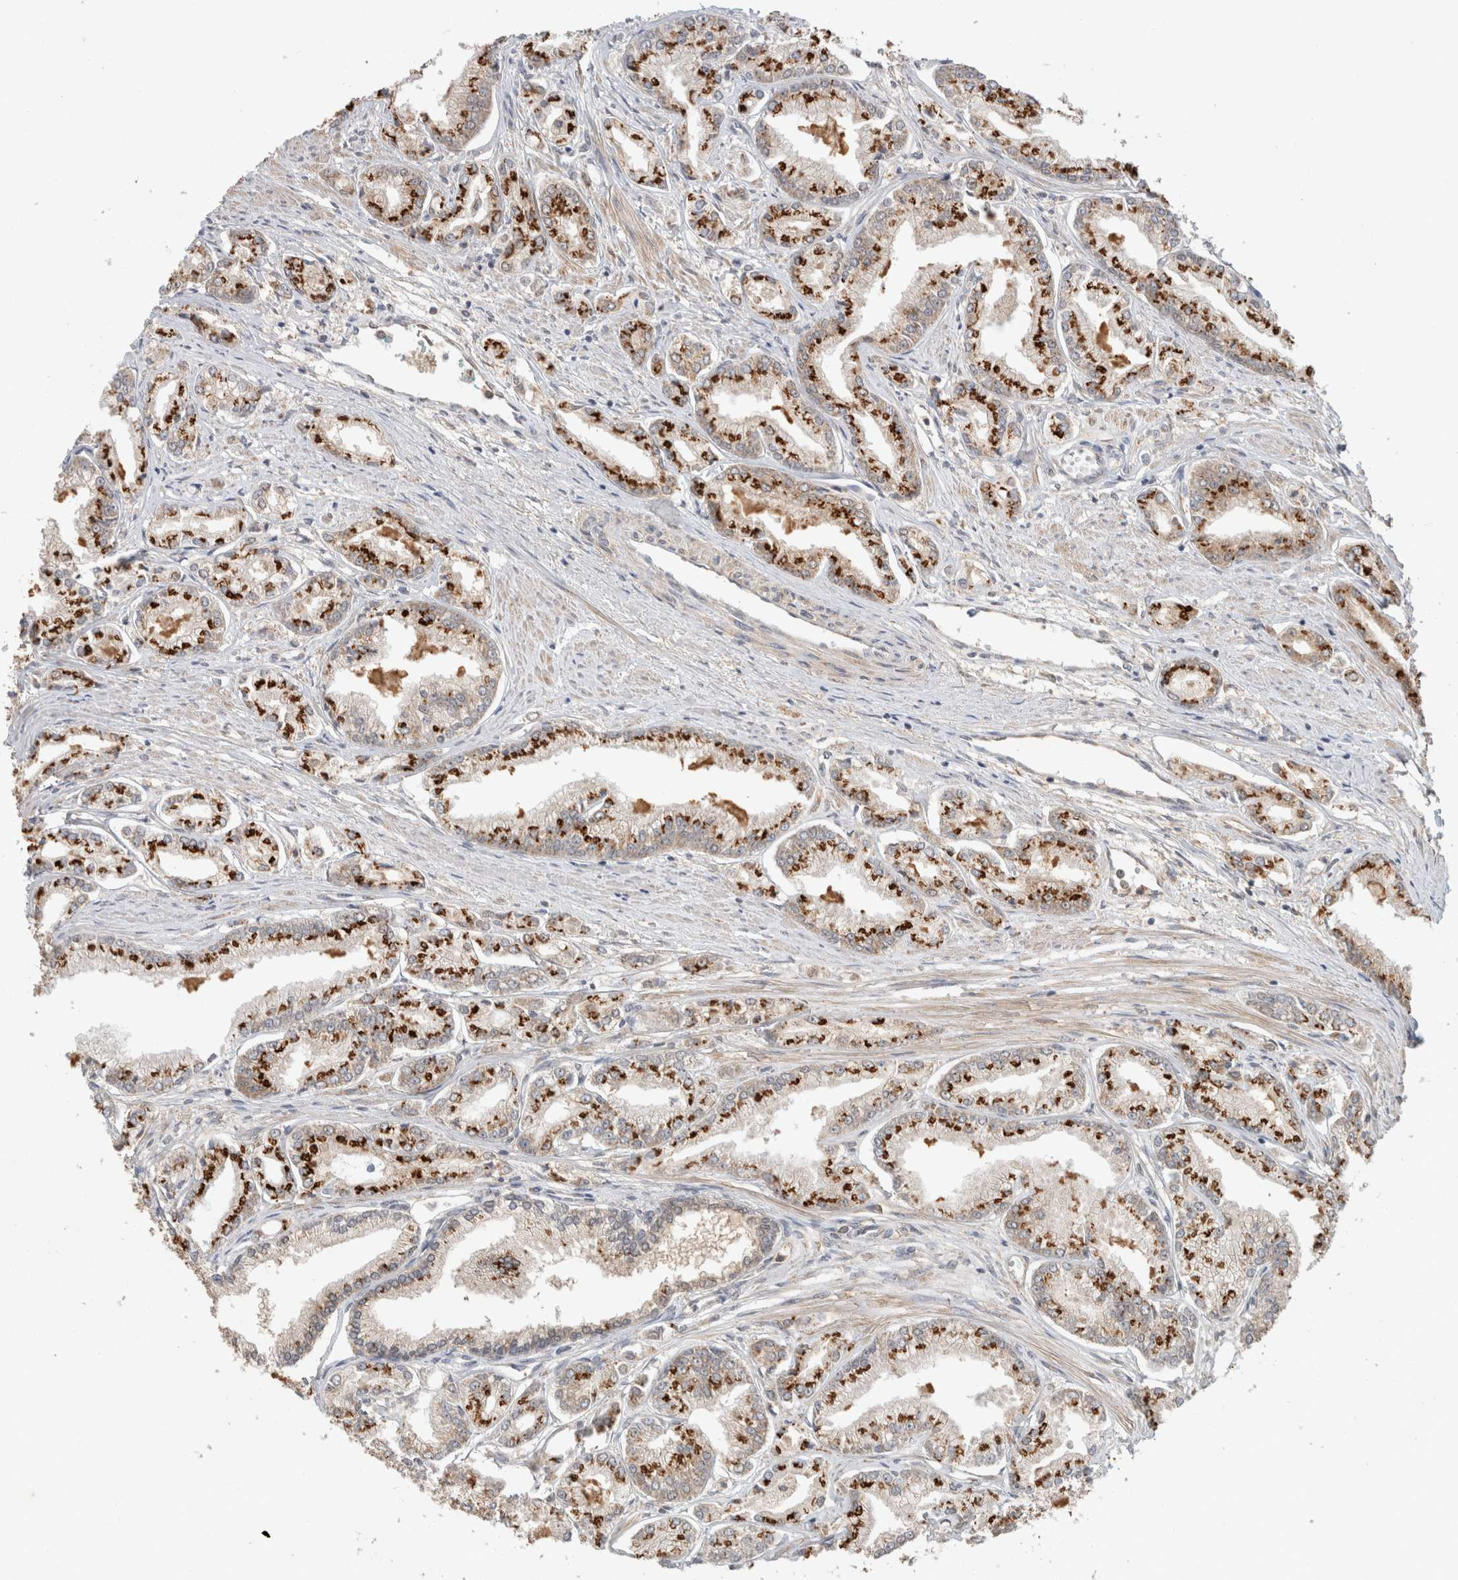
{"staining": {"intensity": "strong", "quantity": ">75%", "location": "cytoplasmic/membranous"}, "tissue": "prostate cancer", "cell_type": "Tumor cells", "image_type": "cancer", "snomed": [{"axis": "morphology", "description": "Adenocarcinoma, Low grade"}, {"axis": "topography", "description": "Prostate"}], "caption": "IHC histopathology image of neoplastic tissue: human prostate cancer stained using immunohistochemistry (IHC) exhibits high levels of strong protein expression localized specifically in the cytoplasmic/membranous of tumor cells, appearing as a cytoplasmic/membranous brown color.", "gene": "RAB14", "patient": {"sex": "male", "age": 52}}